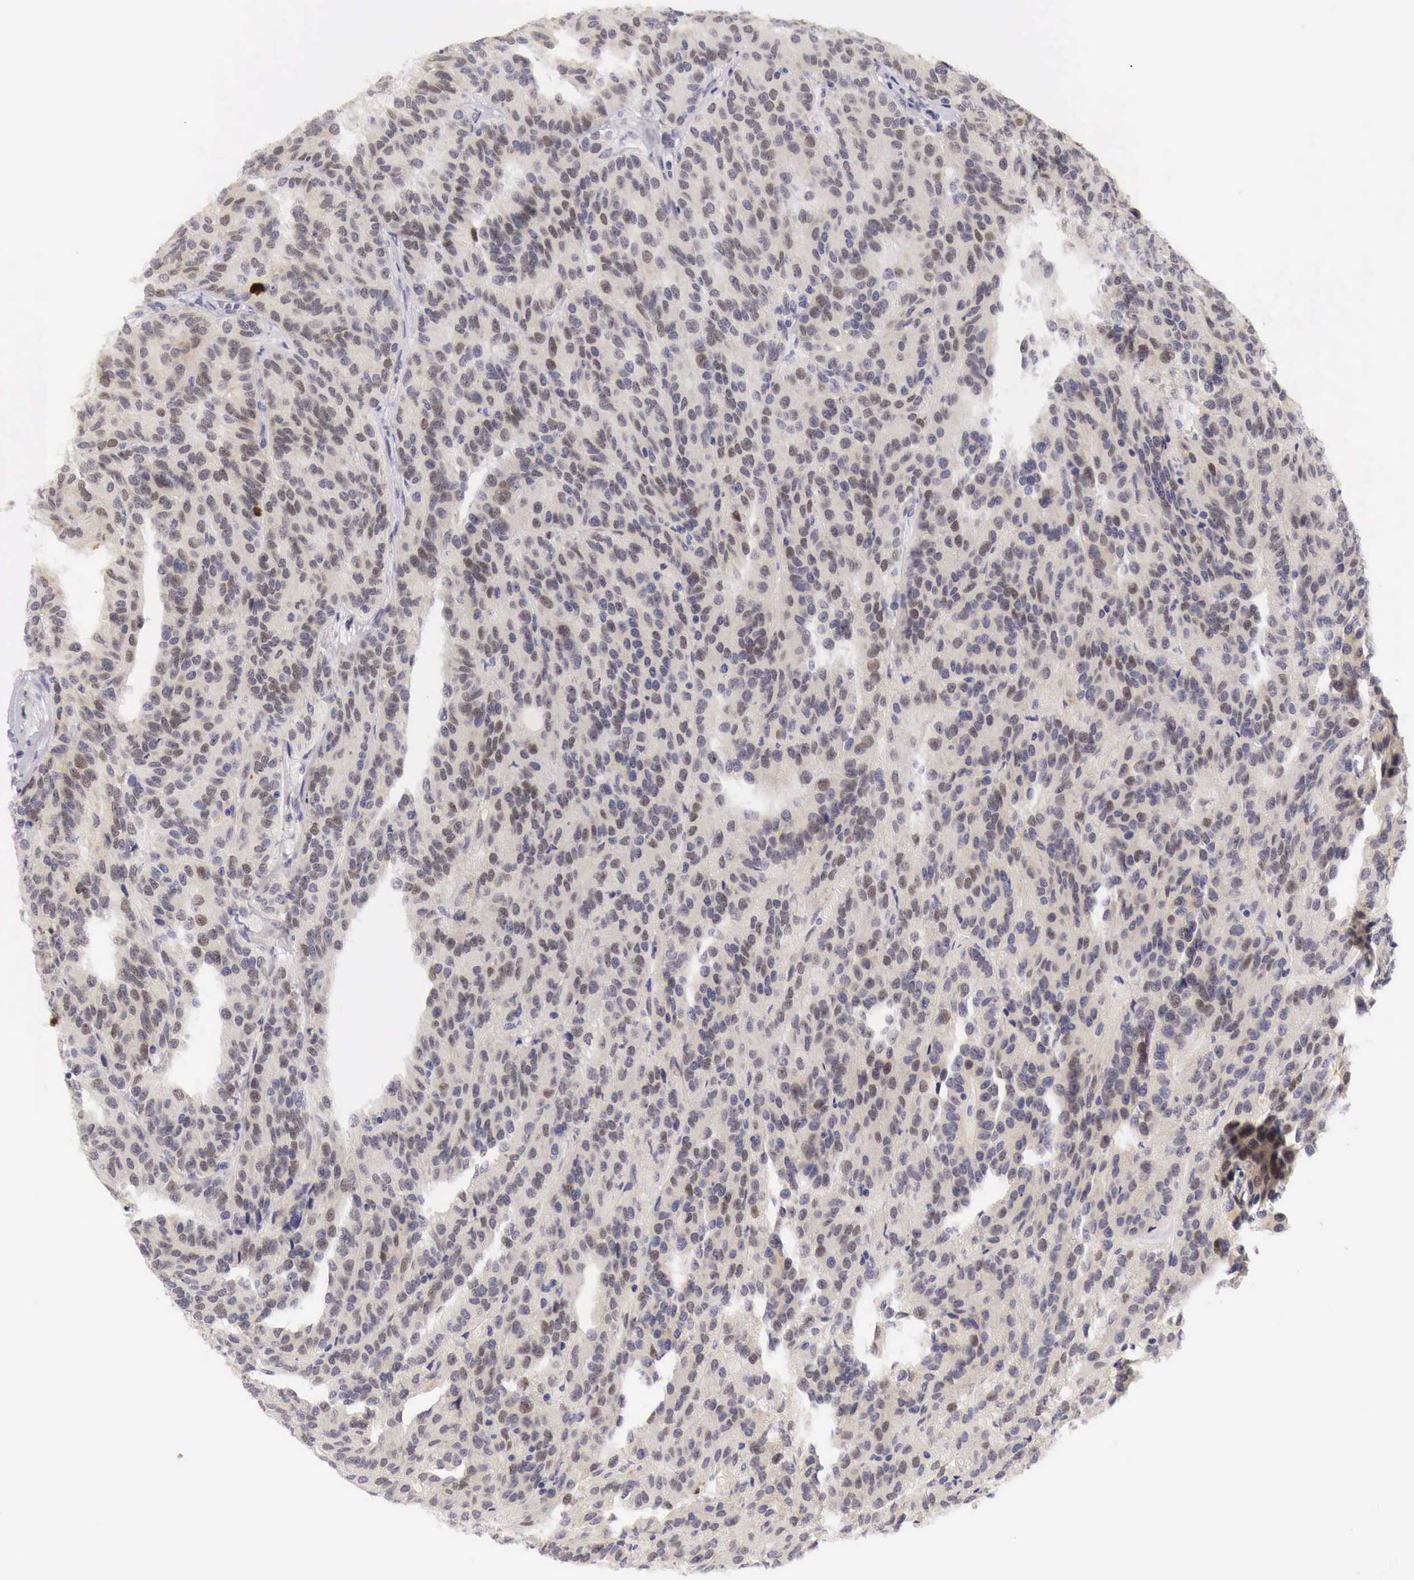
{"staining": {"intensity": "weak", "quantity": "25%-75%", "location": "cytoplasmic/membranous,nuclear"}, "tissue": "renal cancer", "cell_type": "Tumor cells", "image_type": "cancer", "snomed": [{"axis": "morphology", "description": "Adenocarcinoma, NOS"}, {"axis": "topography", "description": "Kidney"}], "caption": "Renal adenocarcinoma was stained to show a protein in brown. There is low levels of weak cytoplasmic/membranous and nuclear positivity in about 25%-75% of tumor cells. The staining was performed using DAB, with brown indicating positive protein expression. Nuclei are stained blue with hematoxylin.", "gene": "CASP3", "patient": {"sex": "male", "age": 46}}